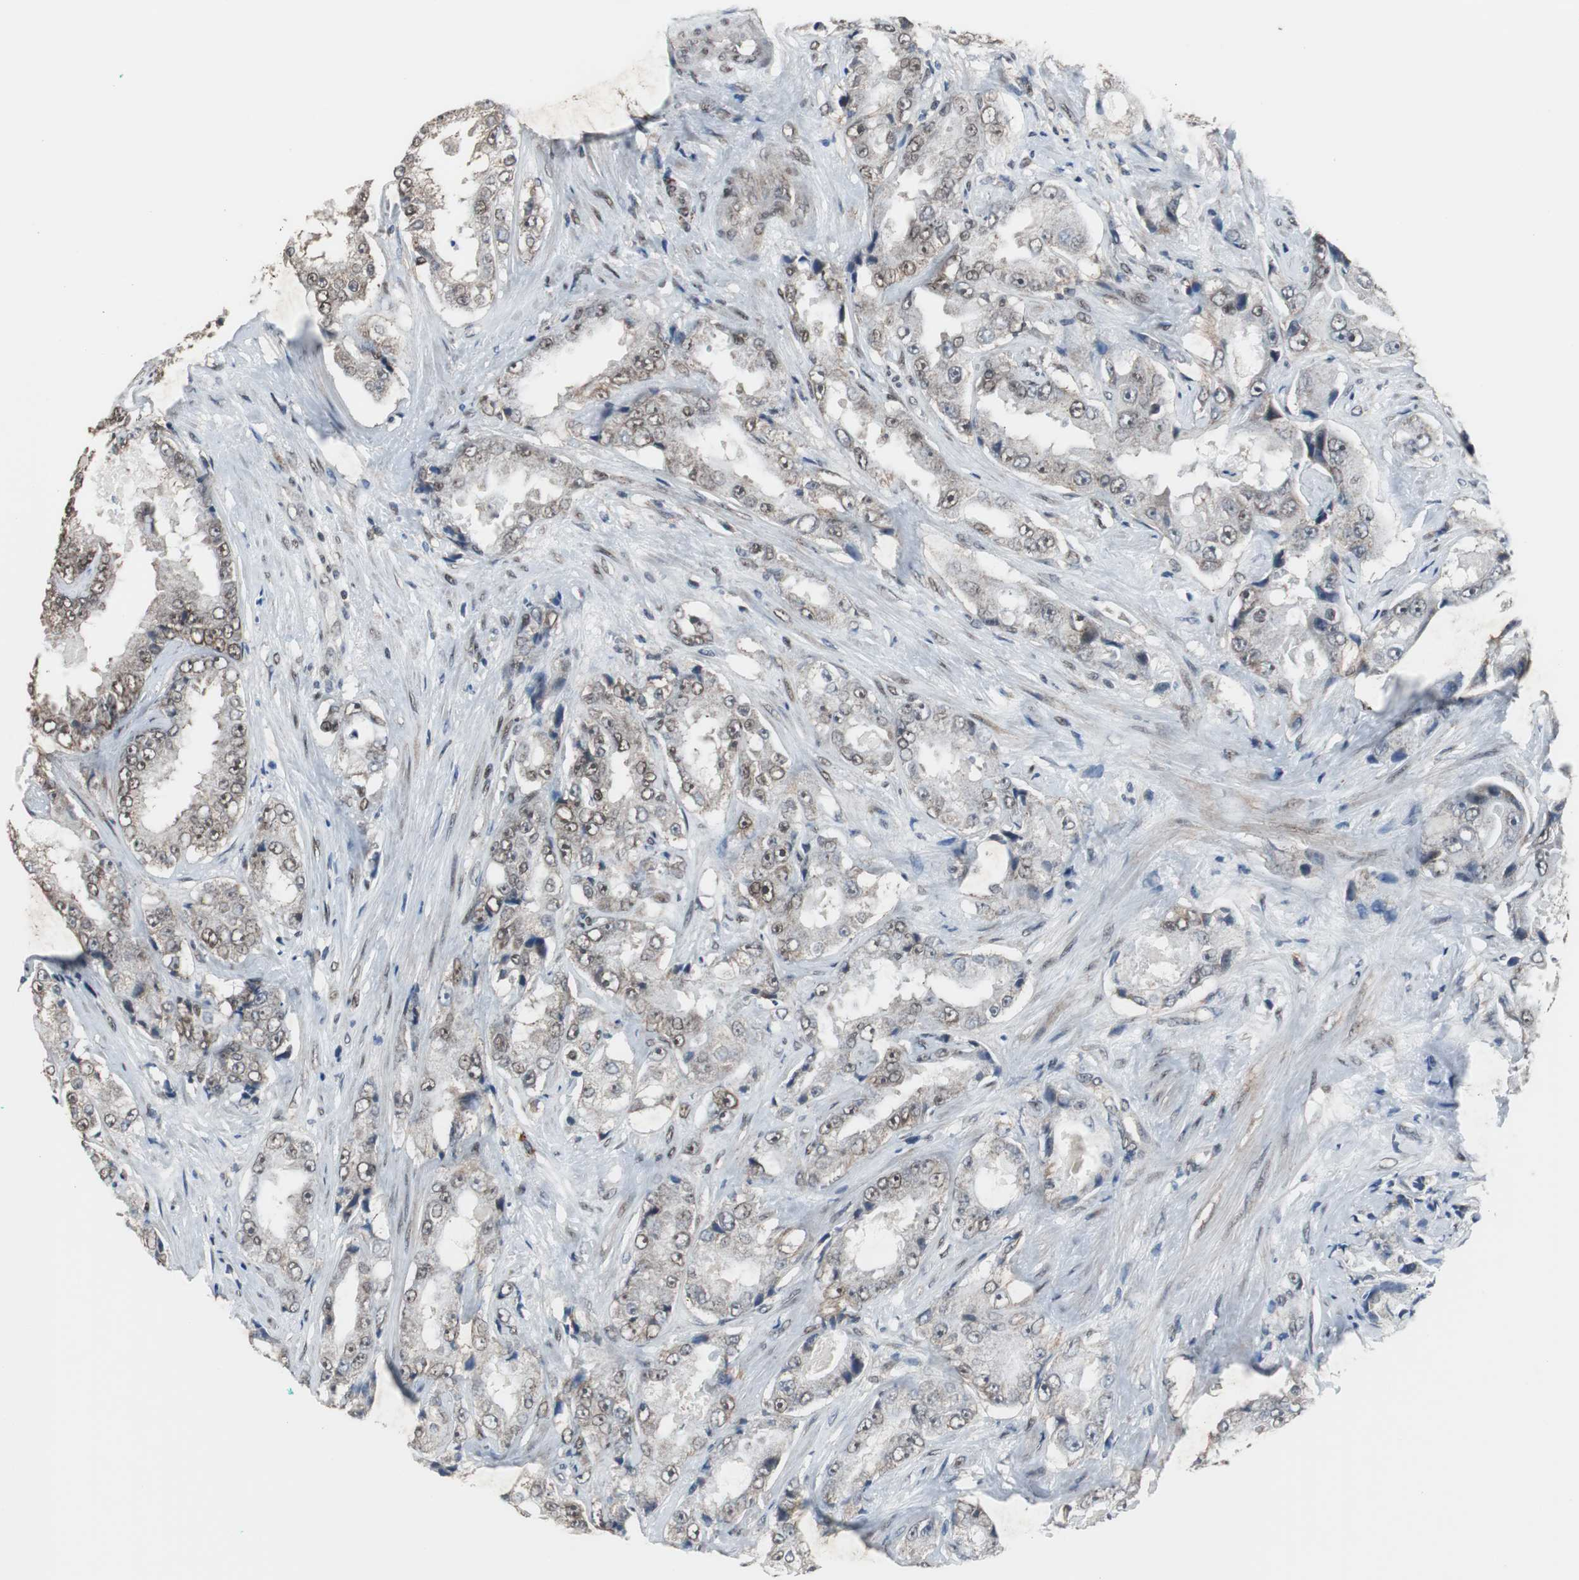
{"staining": {"intensity": "weak", "quantity": ">75%", "location": "nuclear"}, "tissue": "prostate cancer", "cell_type": "Tumor cells", "image_type": "cancer", "snomed": [{"axis": "morphology", "description": "Adenocarcinoma, High grade"}, {"axis": "topography", "description": "Prostate"}], "caption": "The image exhibits staining of adenocarcinoma (high-grade) (prostate), revealing weak nuclear protein staining (brown color) within tumor cells. The protein of interest is shown in brown color, while the nuclei are stained blue.", "gene": "ZHX2", "patient": {"sex": "male", "age": 73}}